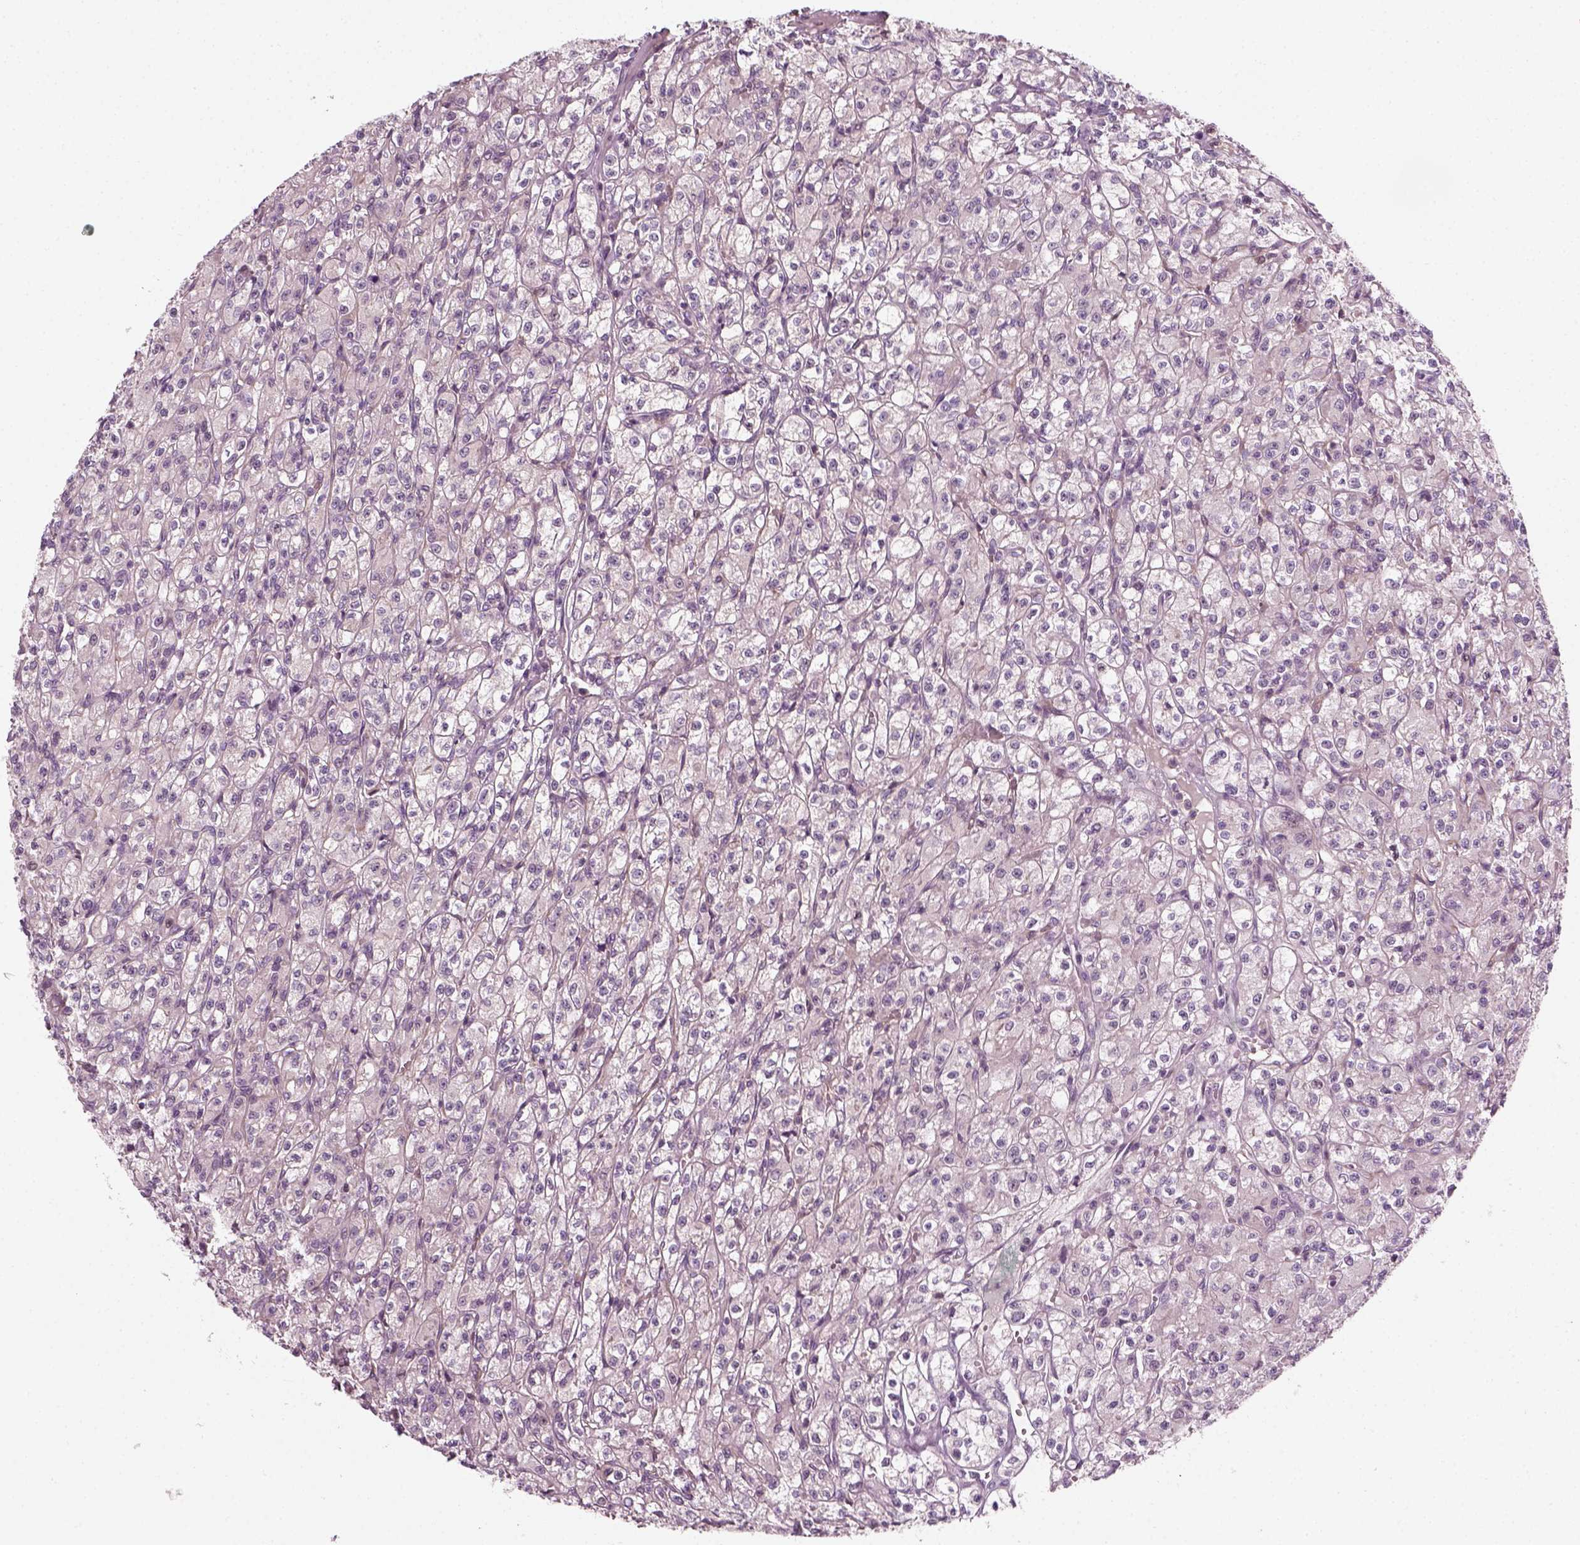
{"staining": {"intensity": "negative", "quantity": "none", "location": "none"}, "tissue": "renal cancer", "cell_type": "Tumor cells", "image_type": "cancer", "snomed": [{"axis": "morphology", "description": "Adenocarcinoma, NOS"}, {"axis": "topography", "description": "Kidney"}], "caption": "DAB (3,3'-diaminobenzidine) immunohistochemical staining of human renal adenocarcinoma shows no significant positivity in tumor cells.", "gene": "DNASE1L1", "patient": {"sex": "female", "age": 70}}